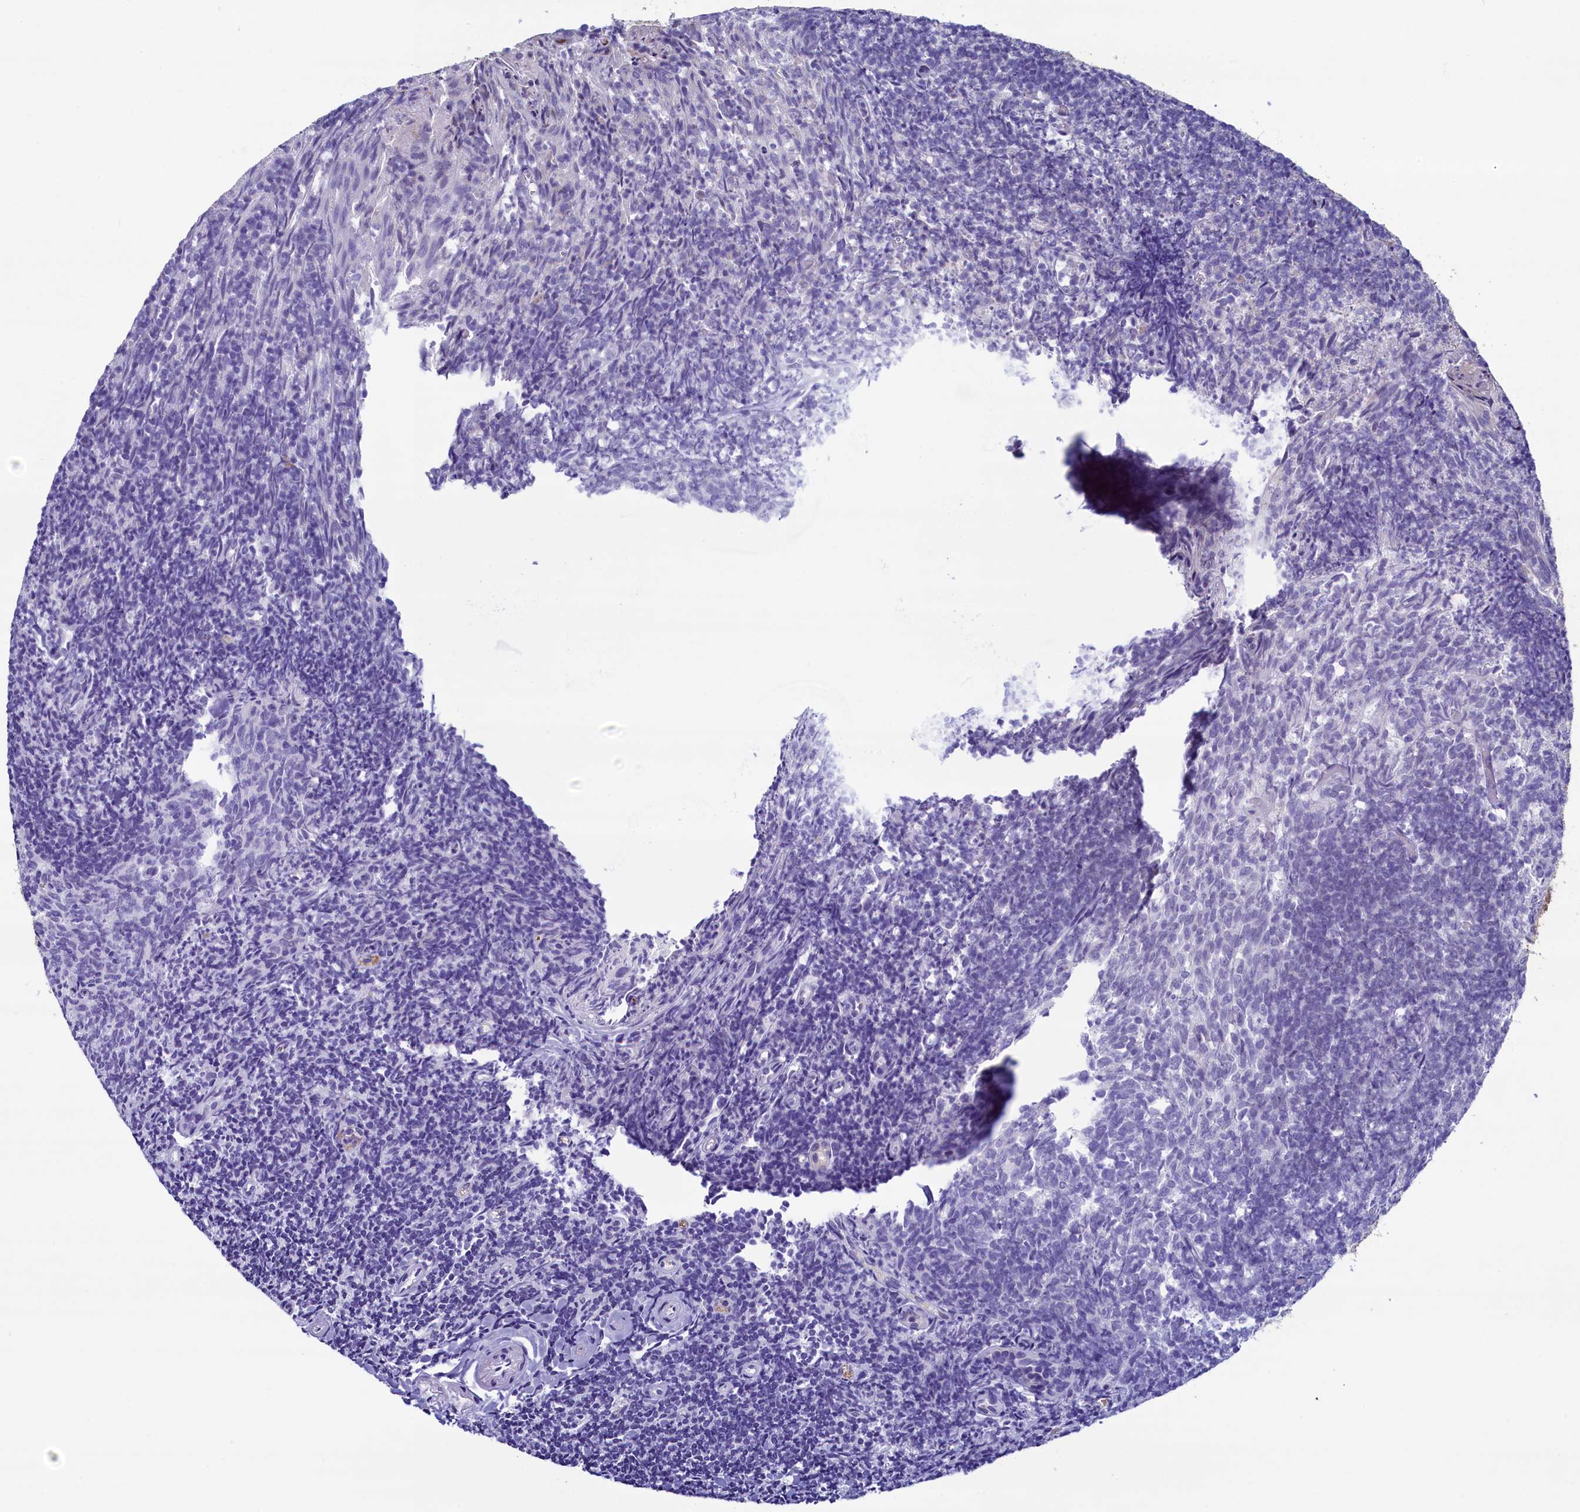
{"staining": {"intensity": "moderate", "quantity": ">75%", "location": "cytoplasmic/membranous"}, "tissue": "tonsil", "cell_type": "Germinal center cells", "image_type": "normal", "snomed": [{"axis": "morphology", "description": "Normal tissue, NOS"}, {"axis": "topography", "description": "Tonsil"}], "caption": "Human tonsil stained for a protein (brown) displays moderate cytoplasmic/membranous positive staining in approximately >75% of germinal center cells.", "gene": "GPR21", "patient": {"sex": "female", "age": 10}}